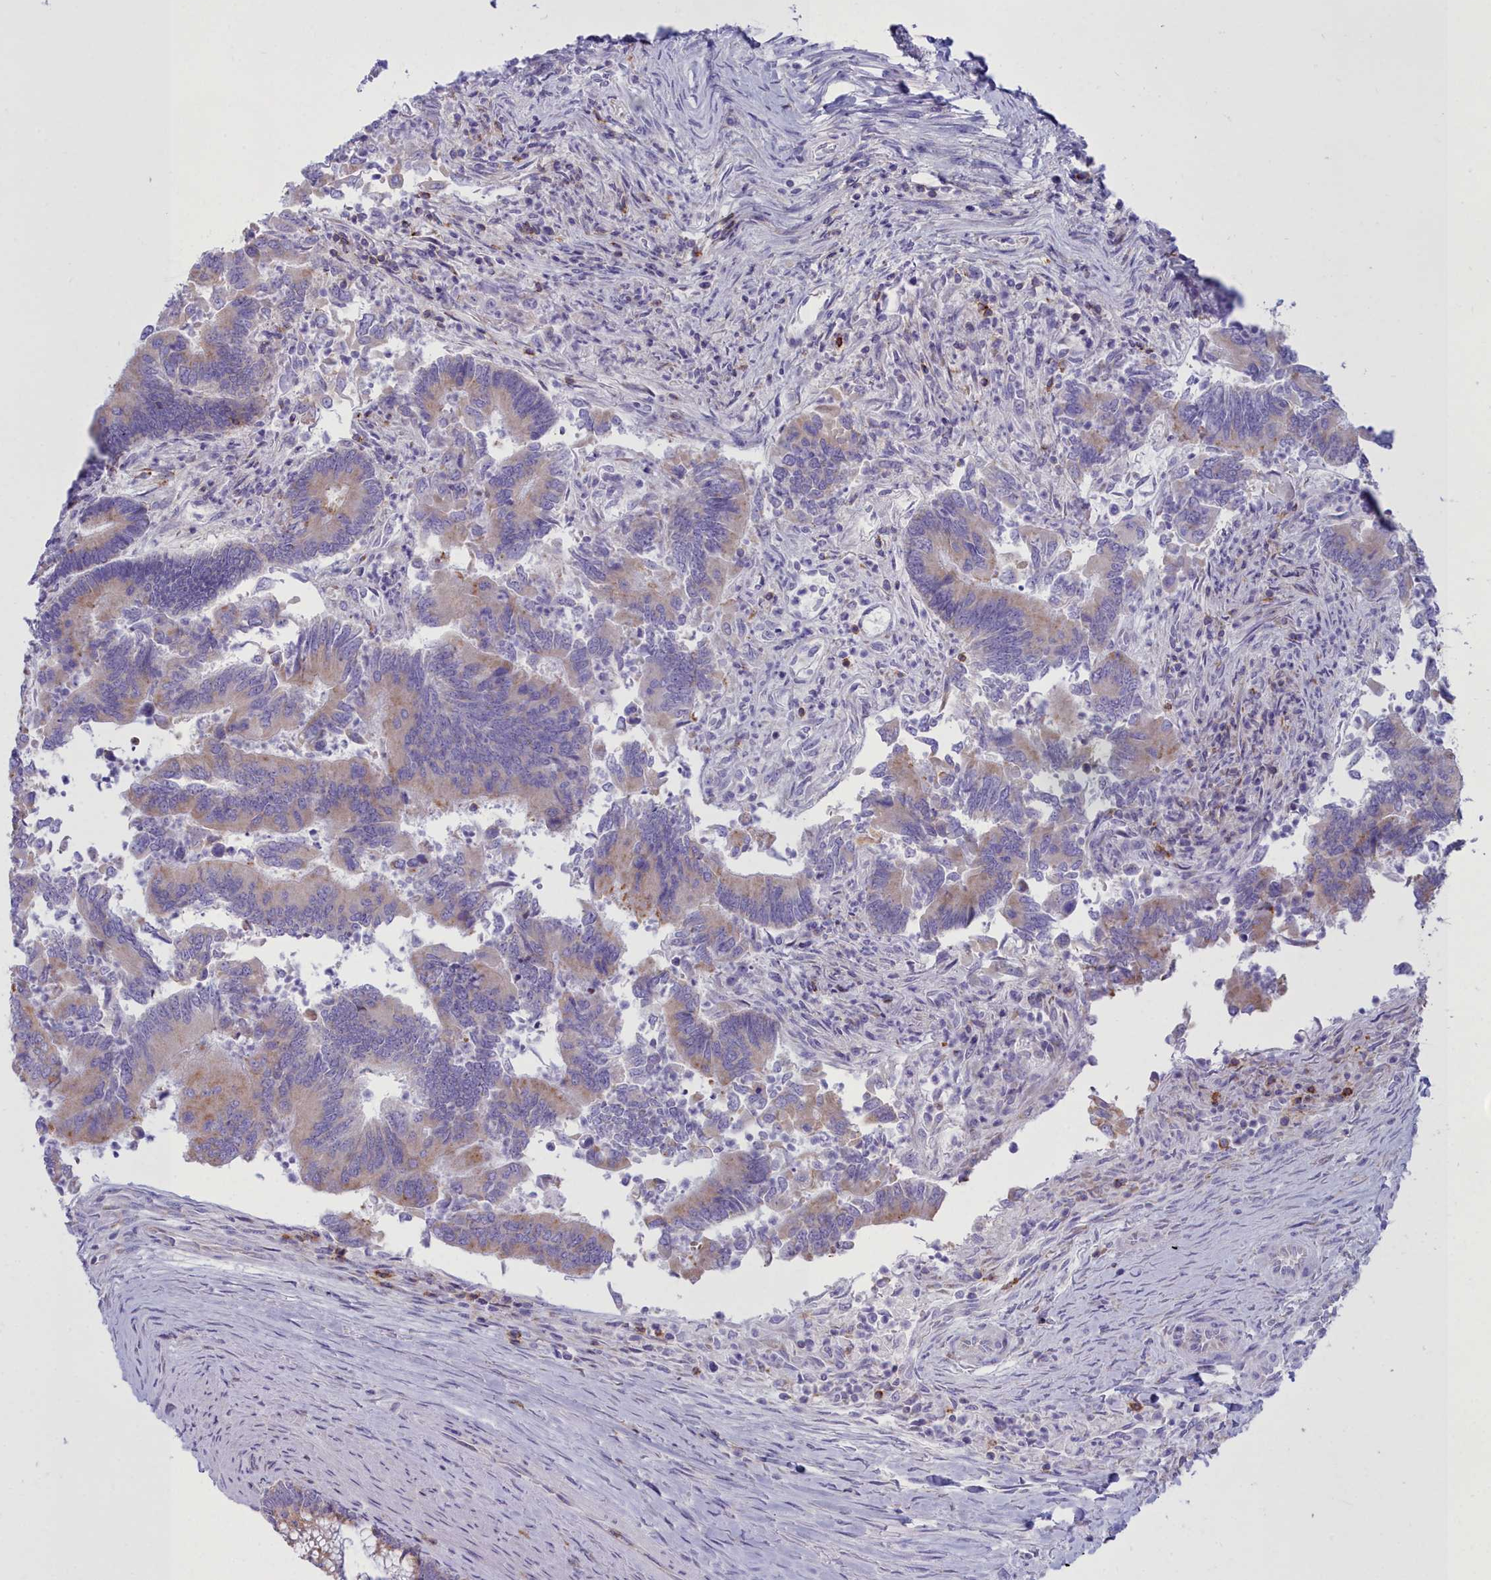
{"staining": {"intensity": "weak", "quantity": "<25%", "location": "cytoplasmic/membranous"}, "tissue": "colorectal cancer", "cell_type": "Tumor cells", "image_type": "cancer", "snomed": [{"axis": "morphology", "description": "Adenocarcinoma, NOS"}, {"axis": "topography", "description": "Colon"}], "caption": "This is an IHC image of colorectal cancer (adenocarcinoma). There is no staining in tumor cells.", "gene": "CD5", "patient": {"sex": "female", "age": 67}}